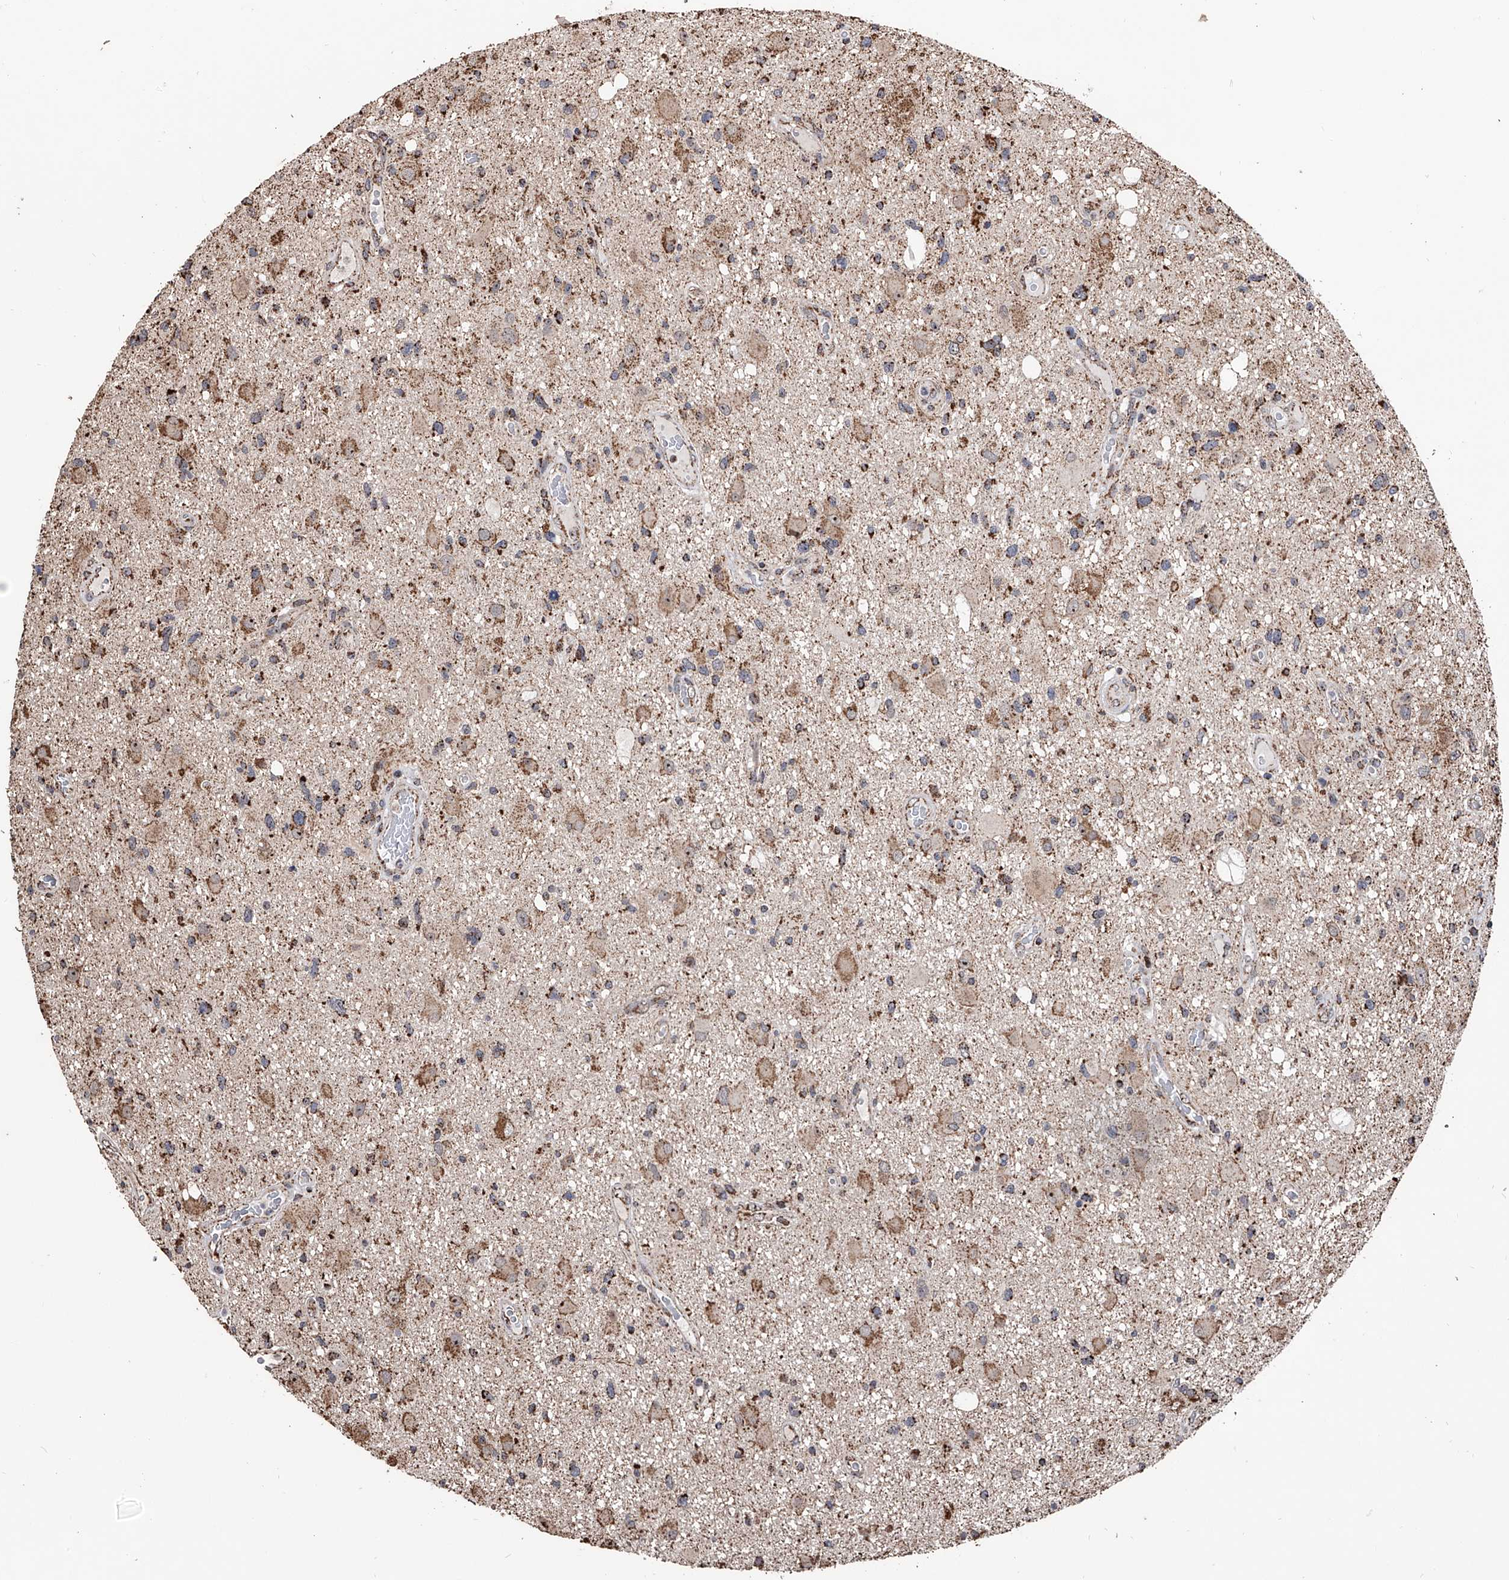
{"staining": {"intensity": "moderate", "quantity": "25%-75%", "location": "cytoplasmic/membranous"}, "tissue": "glioma", "cell_type": "Tumor cells", "image_type": "cancer", "snomed": [{"axis": "morphology", "description": "Glioma, malignant, High grade"}, {"axis": "topography", "description": "Brain"}], "caption": "Glioma stained with DAB immunohistochemistry (IHC) shows medium levels of moderate cytoplasmic/membranous staining in approximately 25%-75% of tumor cells.", "gene": "SMPDL3A", "patient": {"sex": "male", "age": 33}}